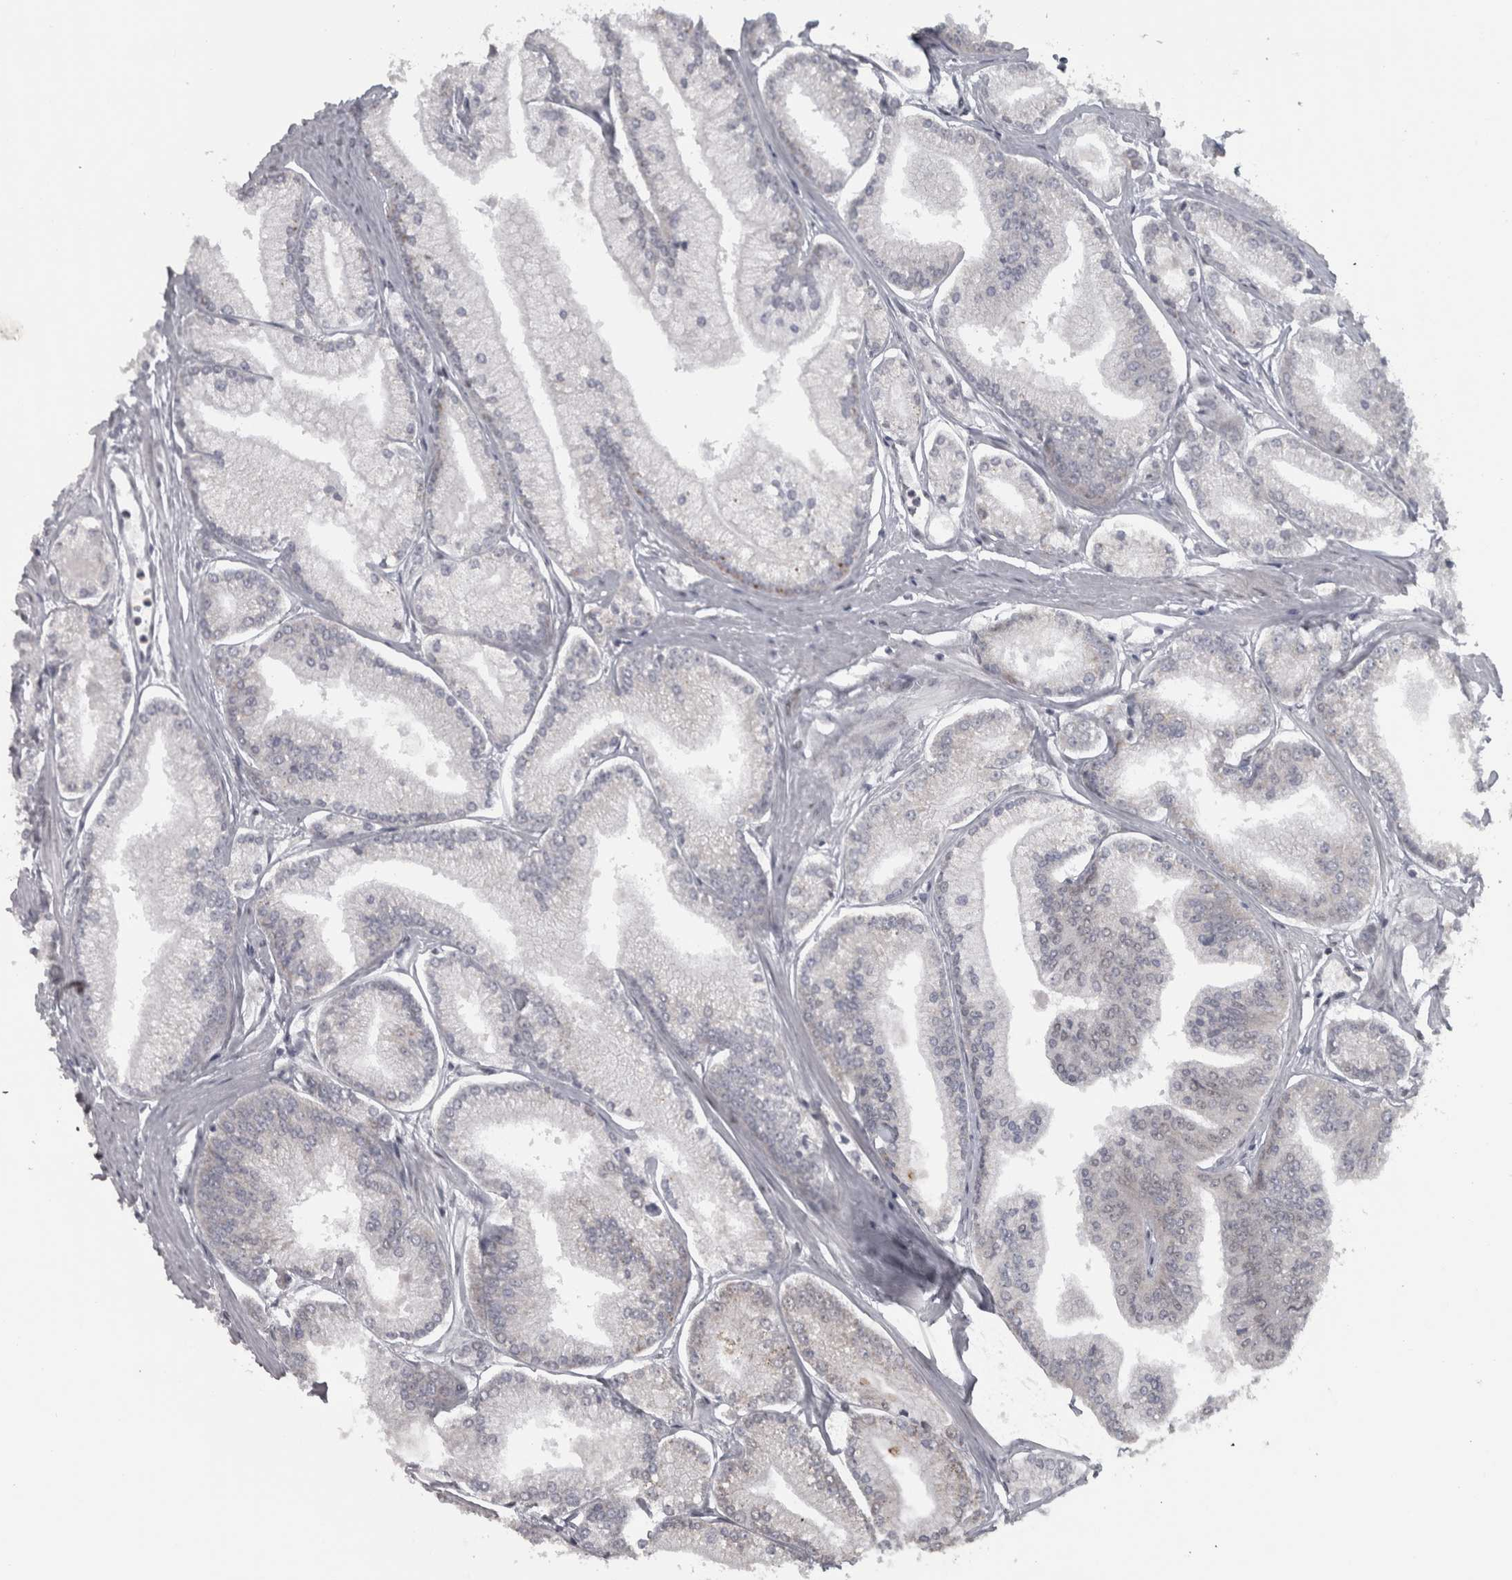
{"staining": {"intensity": "negative", "quantity": "none", "location": "none"}, "tissue": "prostate cancer", "cell_type": "Tumor cells", "image_type": "cancer", "snomed": [{"axis": "morphology", "description": "Adenocarcinoma, Low grade"}, {"axis": "topography", "description": "Prostate"}], "caption": "This is an immunohistochemistry image of prostate low-grade adenocarcinoma. There is no staining in tumor cells.", "gene": "MICU3", "patient": {"sex": "male", "age": 52}}